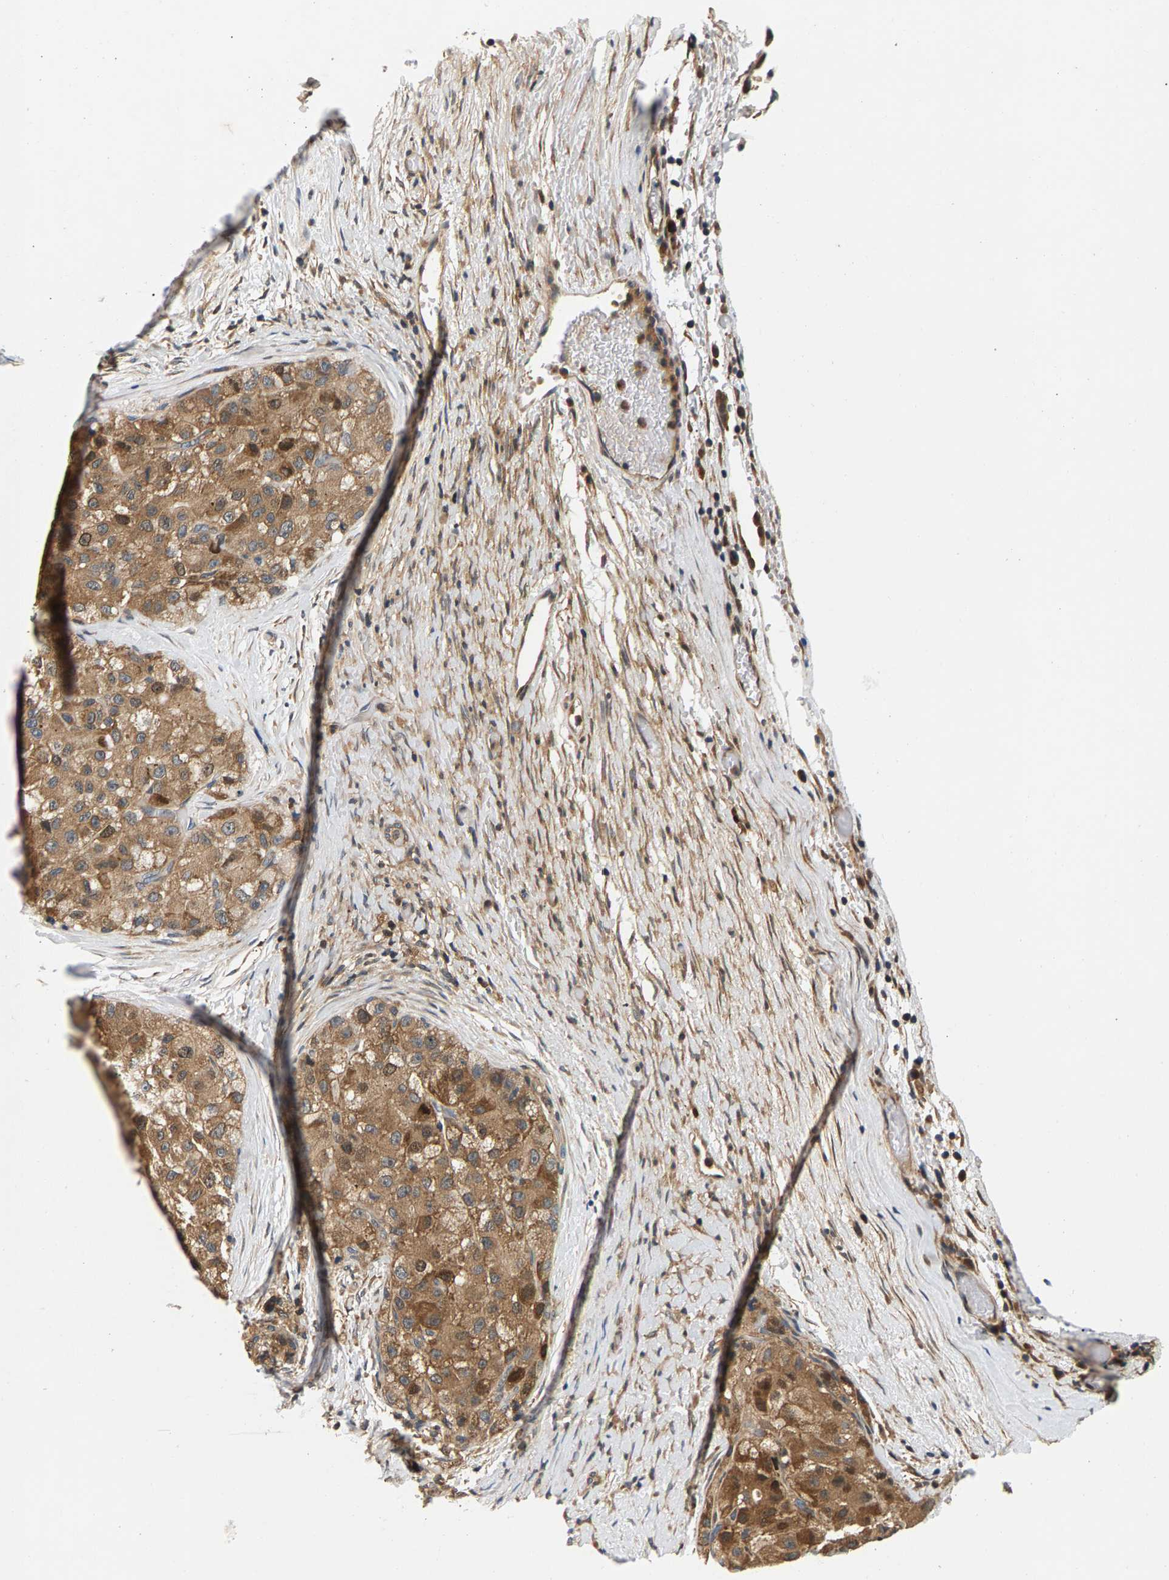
{"staining": {"intensity": "moderate", "quantity": ">75%", "location": "cytoplasmic/membranous"}, "tissue": "liver cancer", "cell_type": "Tumor cells", "image_type": "cancer", "snomed": [{"axis": "morphology", "description": "Carcinoma, Hepatocellular, NOS"}, {"axis": "topography", "description": "Liver"}], "caption": "Protein staining of liver cancer tissue exhibits moderate cytoplasmic/membranous positivity in about >75% of tumor cells.", "gene": "FAM78A", "patient": {"sex": "male", "age": 80}}